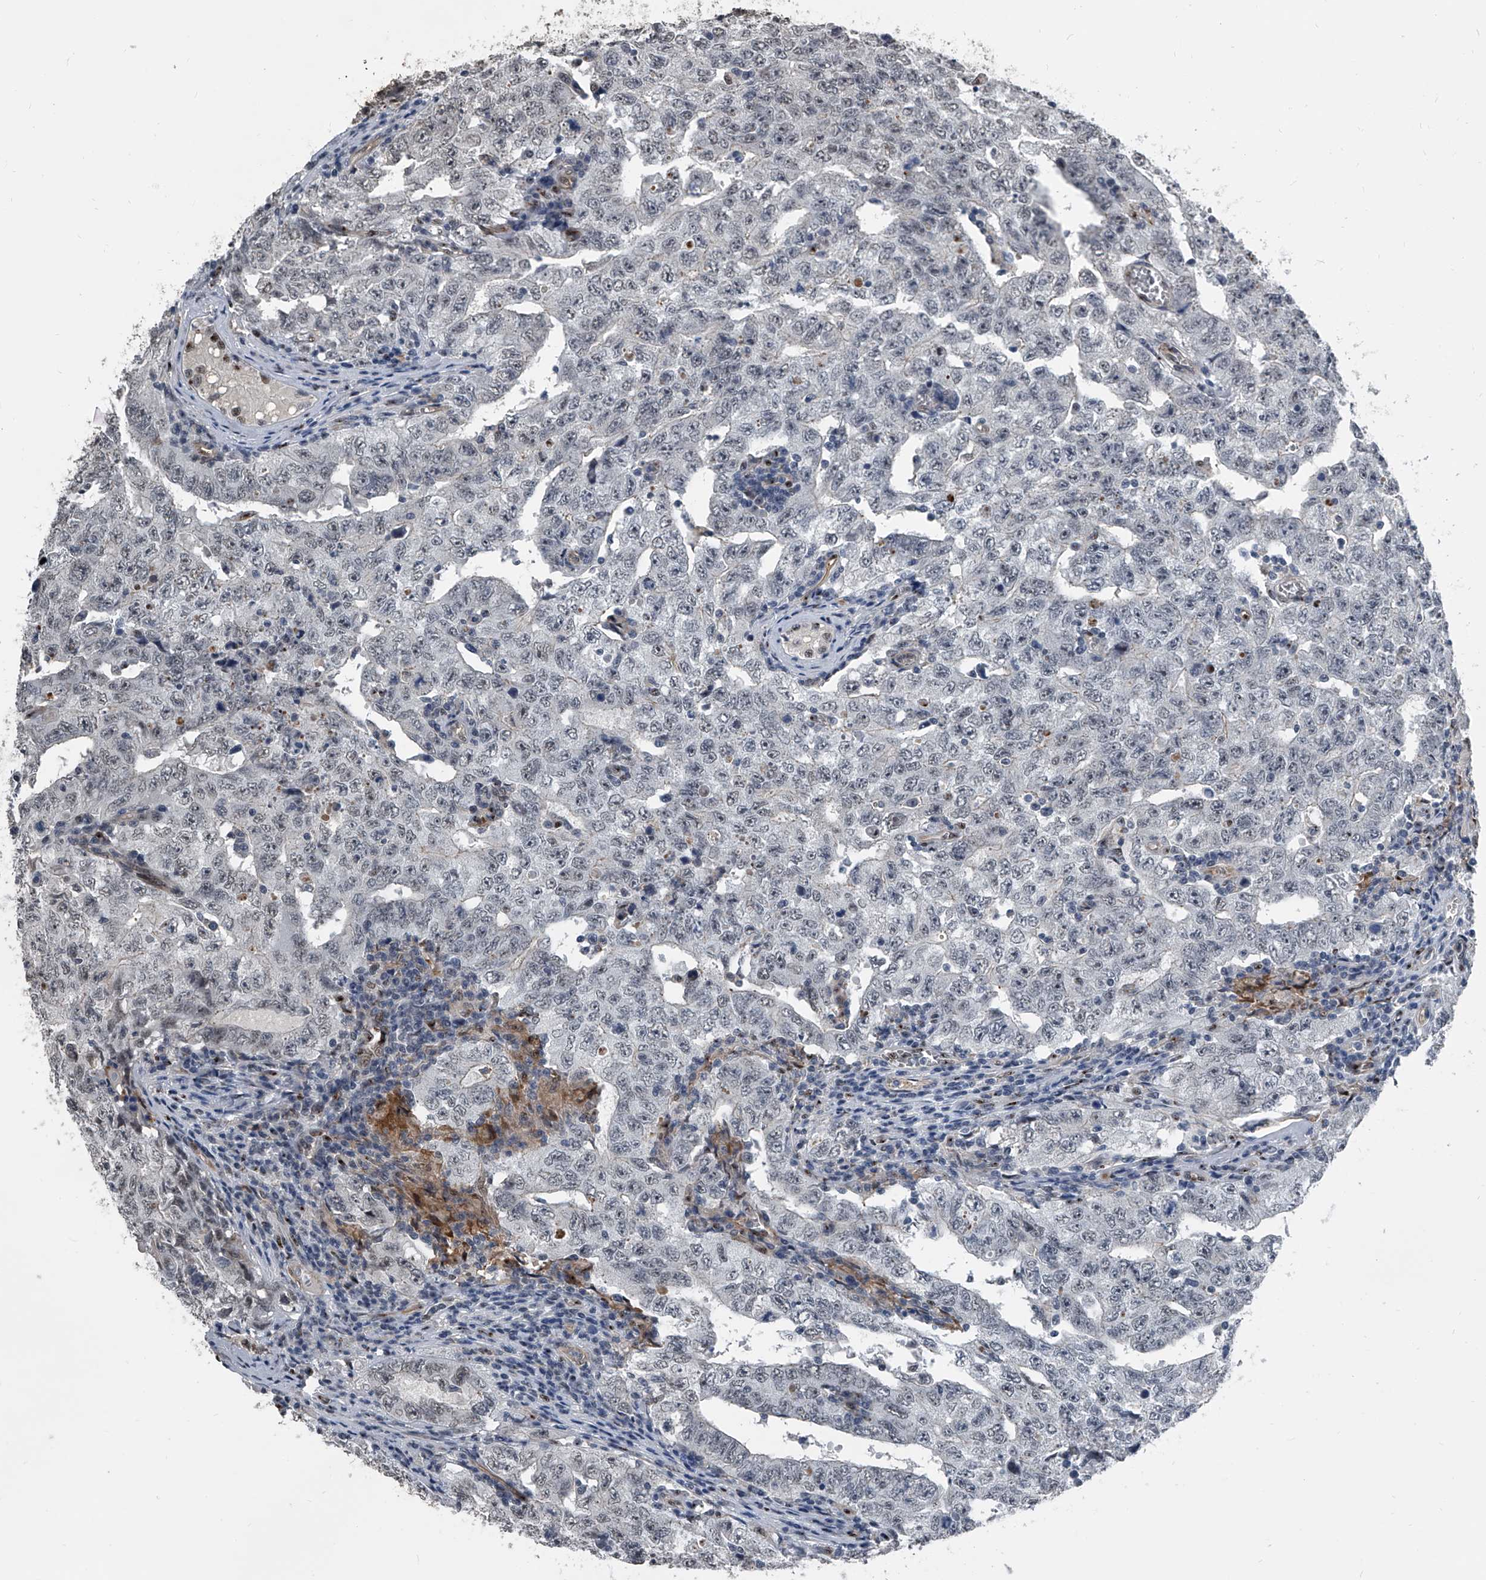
{"staining": {"intensity": "negative", "quantity": "none", "location": "none"}, "tissue": "testis cancer", "cell_type": "Tumor cells", "image_type": "cancer", "snomed": [{"axis": "morphology", "description": "Carcinoma, Embryonal, NOS"}, {"axis": "topography", "description": "Testis"}], "caption": "Immunohistochemical staining of embryonal carcinoma (testis) exhibits no significant positivity in tumor cells.", "gene": "MEN1", "patient": {"sex": "male", "age": 26}}